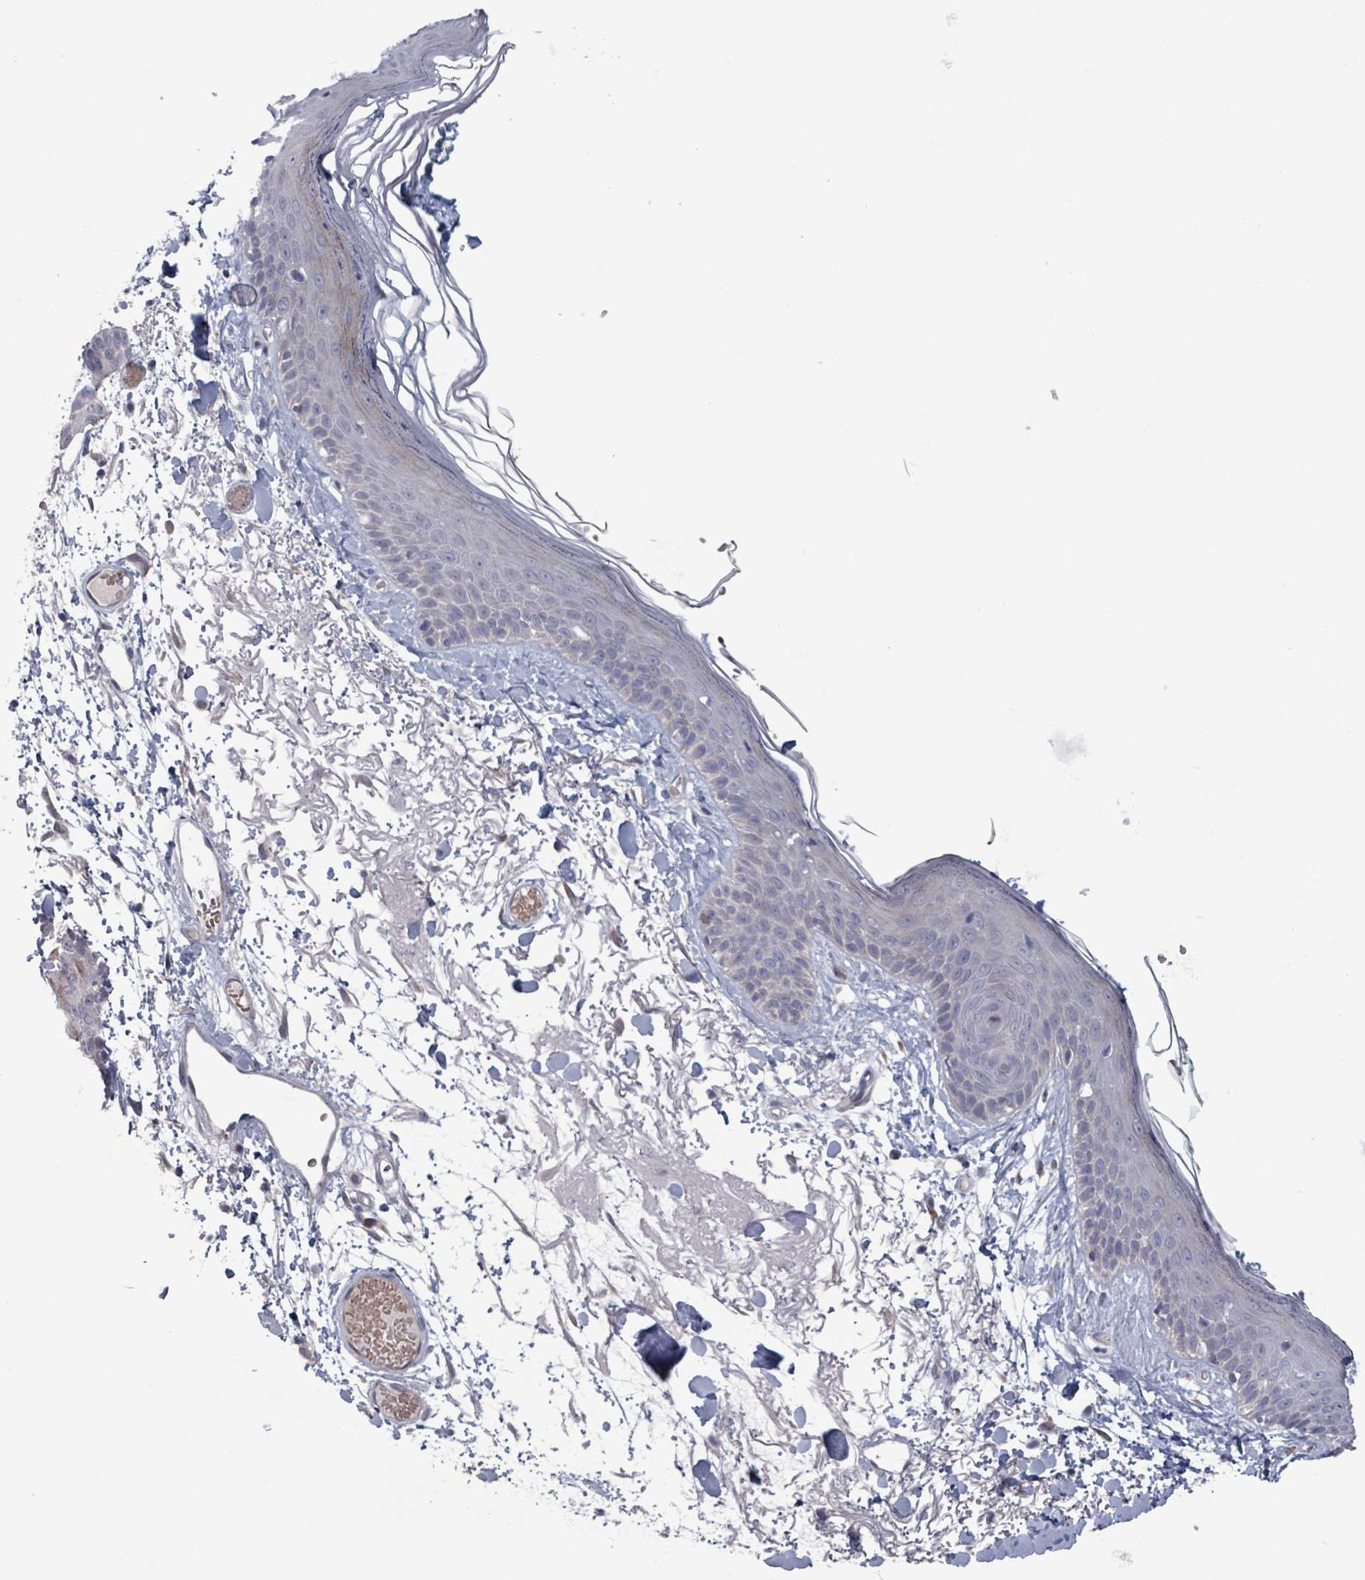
{"staining": {"intensity": "negative", "quantity": "none", "location": "none"}, "tissue": "skin", "cell_type": "Fibroblasts", "image_type": "normal", "snomed": [{"axis": "morphology", "description": "Normal tissue, NOS"}, {"axis": "topography", "description": "Skin"}], "caption": "High power microscopy photomicrograph of an immunohistochemistry (IHC) image of benign skin, revealing no significant expression in fibroblasts.", "gene": "FKBP1A", "patient": {"sex": "male", "age": 79}}